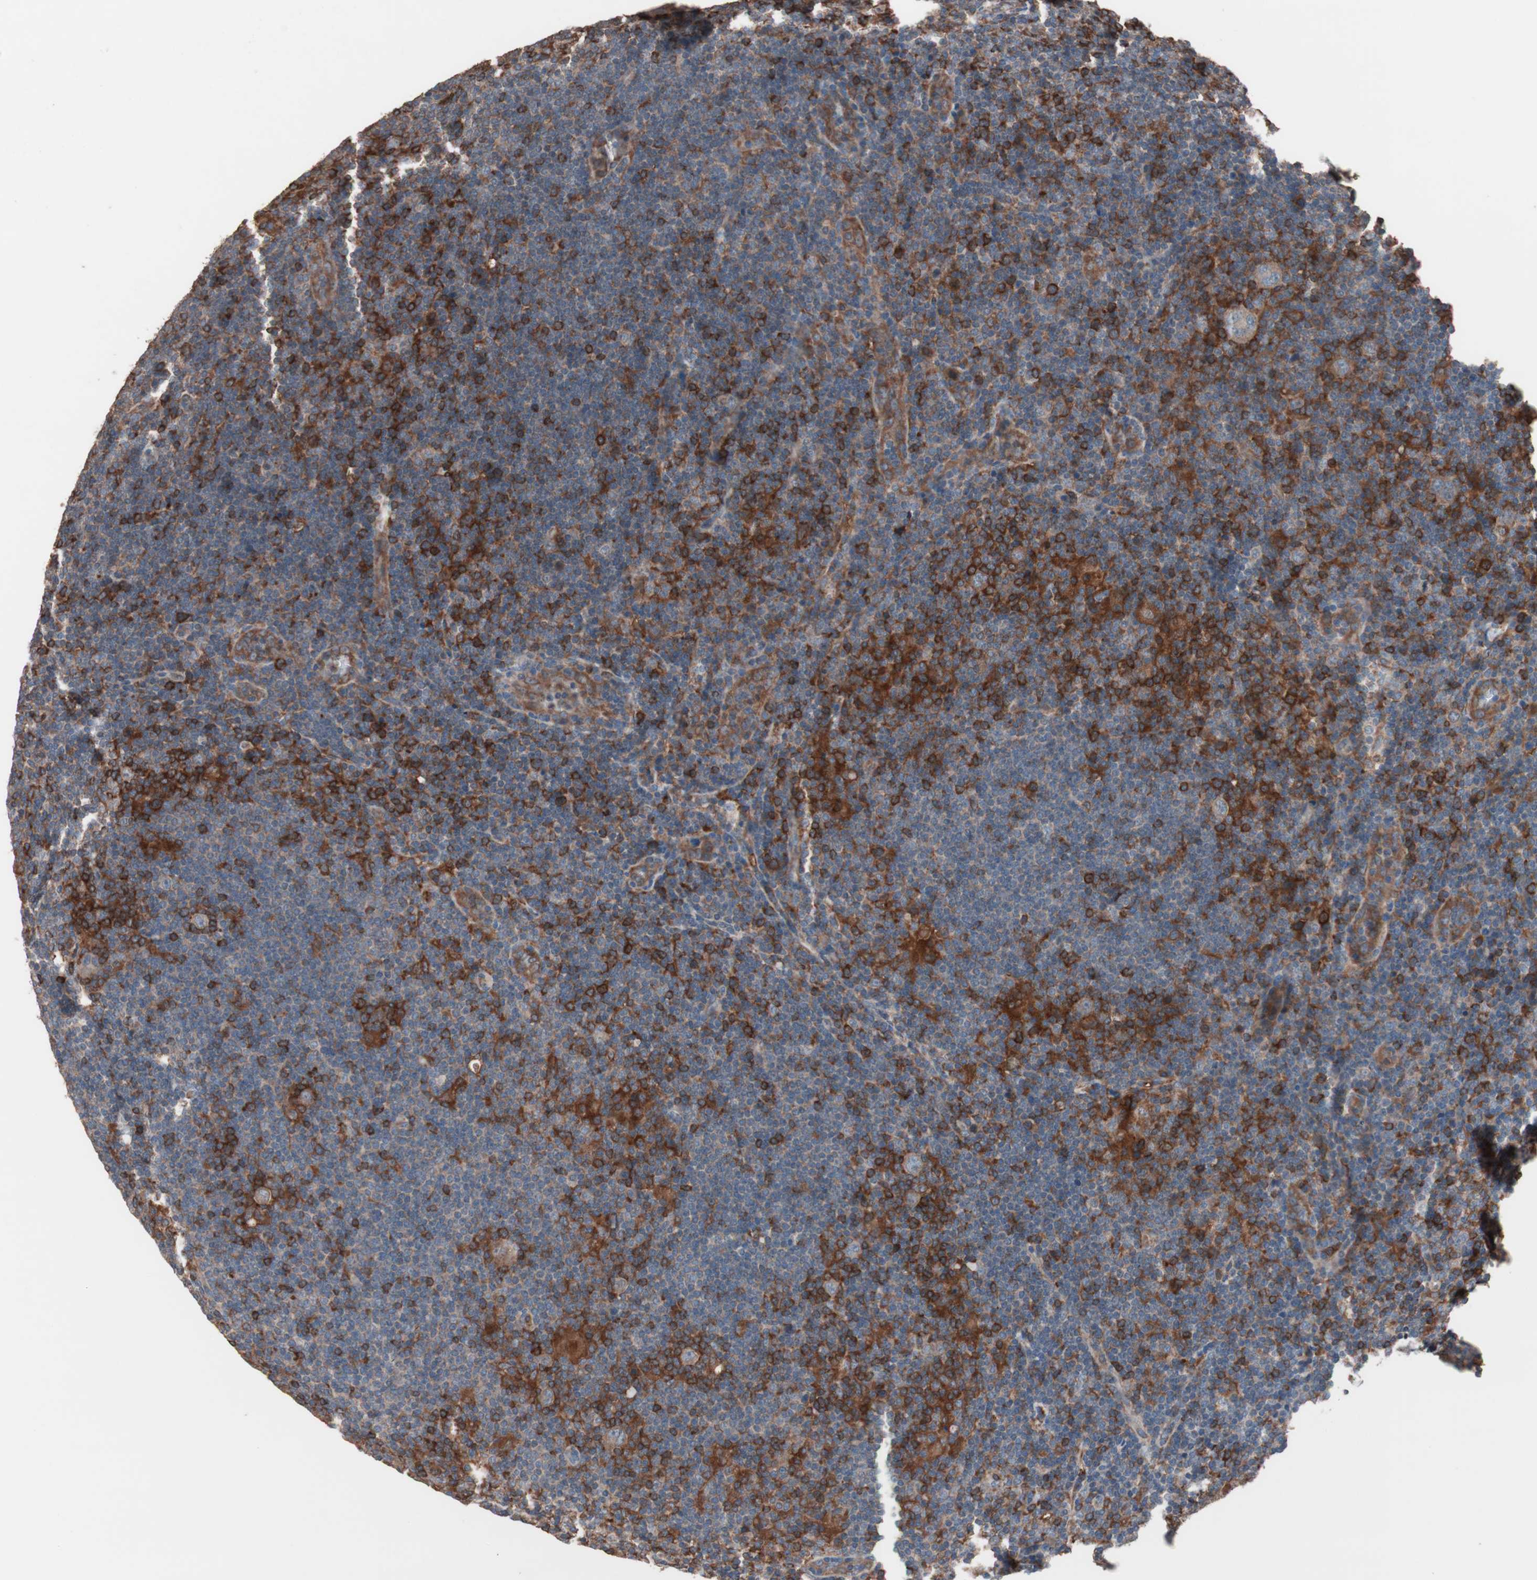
{"staining": {"intensity": "negative", "quantity": "none", "location": "none"}, "tissue": "lymphoma", "cell_type": "Tumor cells", "image_type": "cancer", "snomed": [{"axis": "morphology", "description": "Hodgkin's disease, NOS"}, {"axis": "topography", "description": "Lymph node"}], "caption": "A micrograph of Hodgkin's disease stained for a protein demonstrates no brown staining in tumor cells.", "gene": "ATG7", "patient": {"sex": "female", "age": 57}}